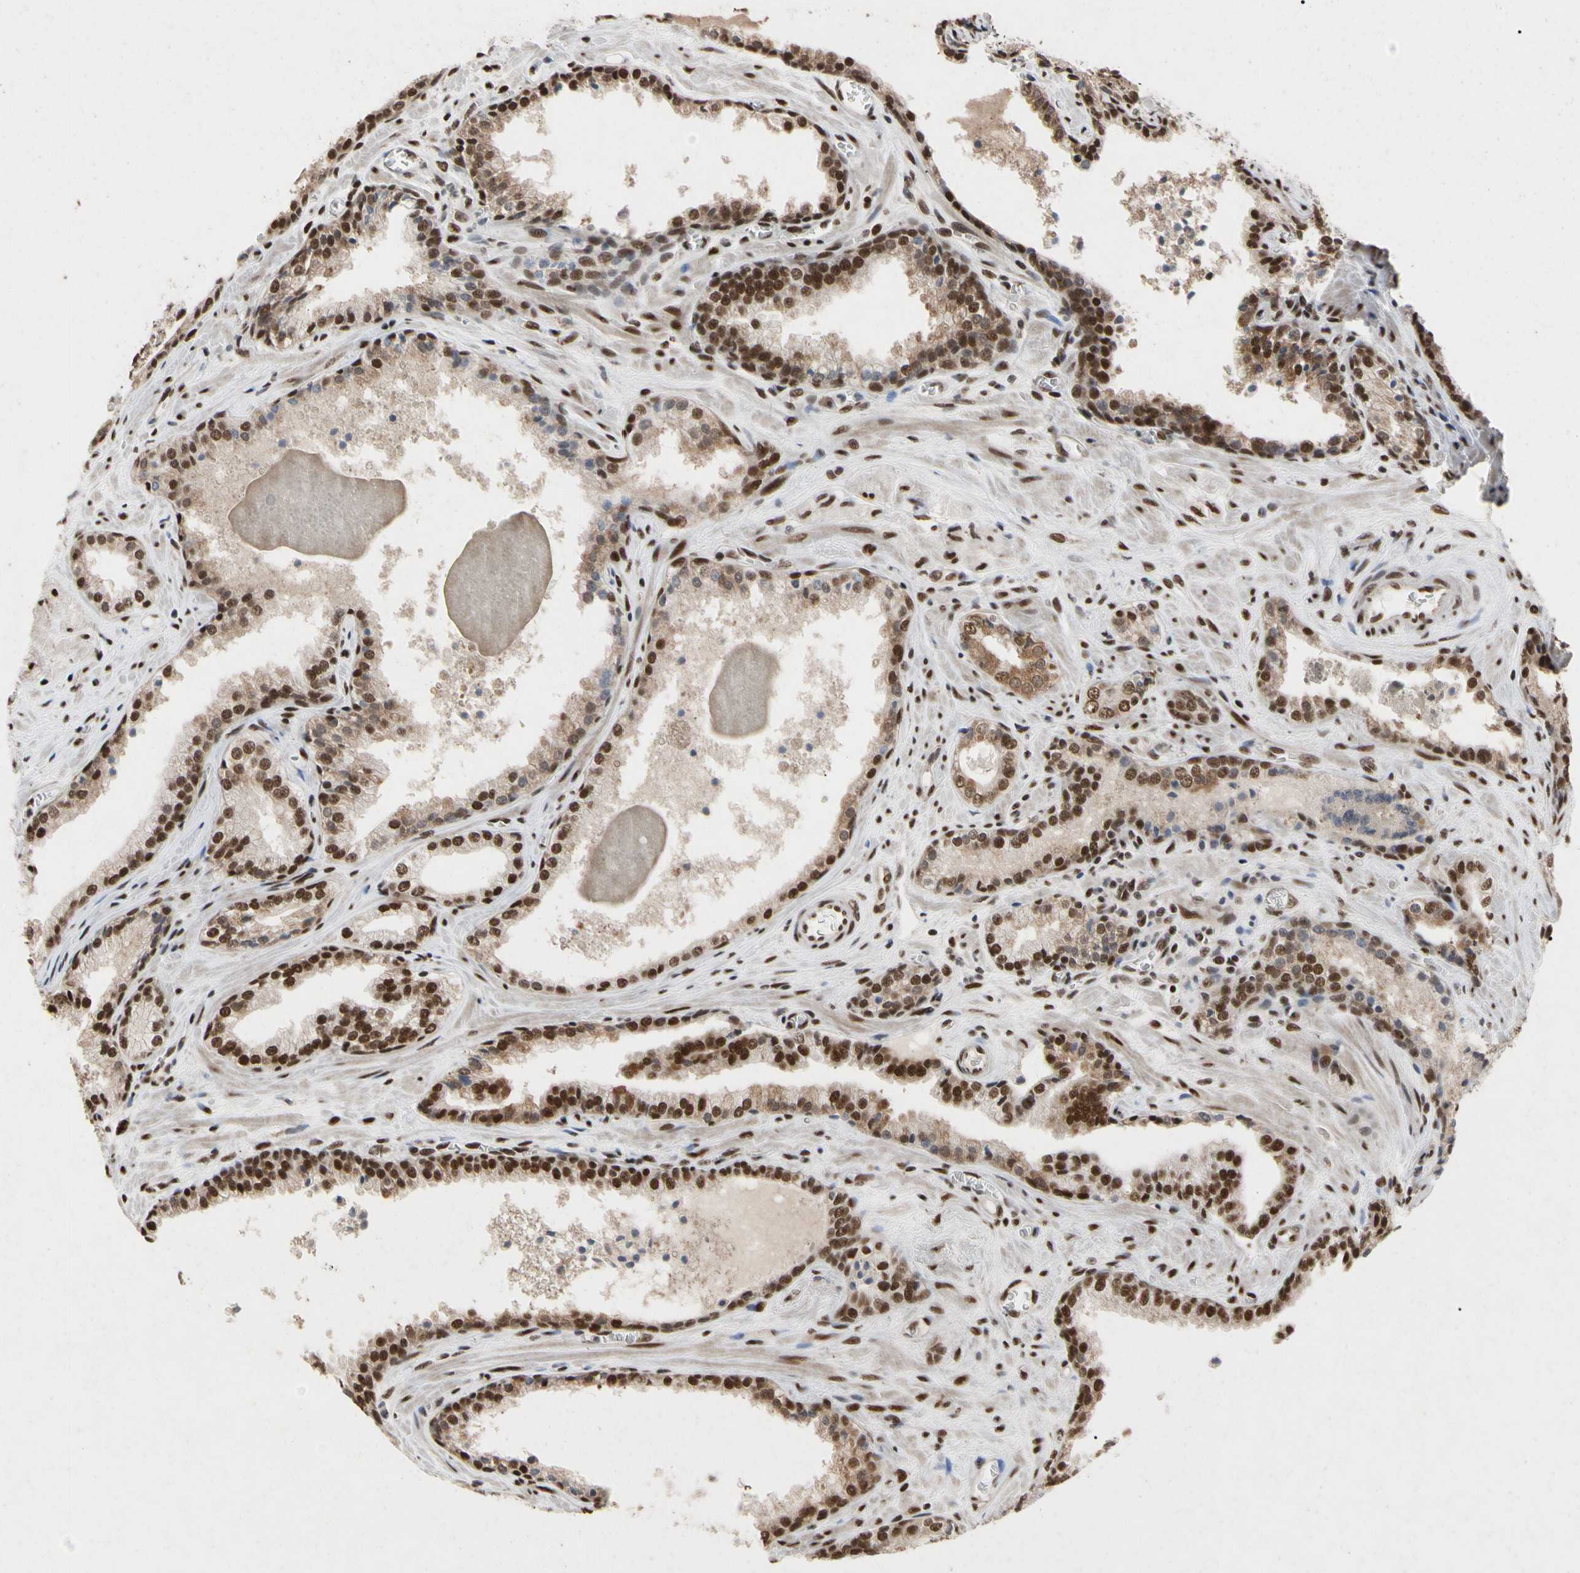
{"staining": {"intensity": "strong", "quantity": ">75%", "location": "cytoplasmic/membranous,nuclear"}, "tissue": "prostate cancer", "cell_type": "Tumor cells", "image_type": "cancer", "snomed": [{"axis": "morphology", "description": "Adenocarcinoma, Low grade"}, {"axis": "topography", "description": "Prostate"}], "caption": "A photomicrograph showing strong cytoplasmic/membranous and nuclear positivity in about >75% of tumor cells in prostate adenocarcinoma (low-grade), as visualized by brown immunohistochemical staining.", "gene": "FAM98B", "patient": {"sex": "male", "age": 60}}